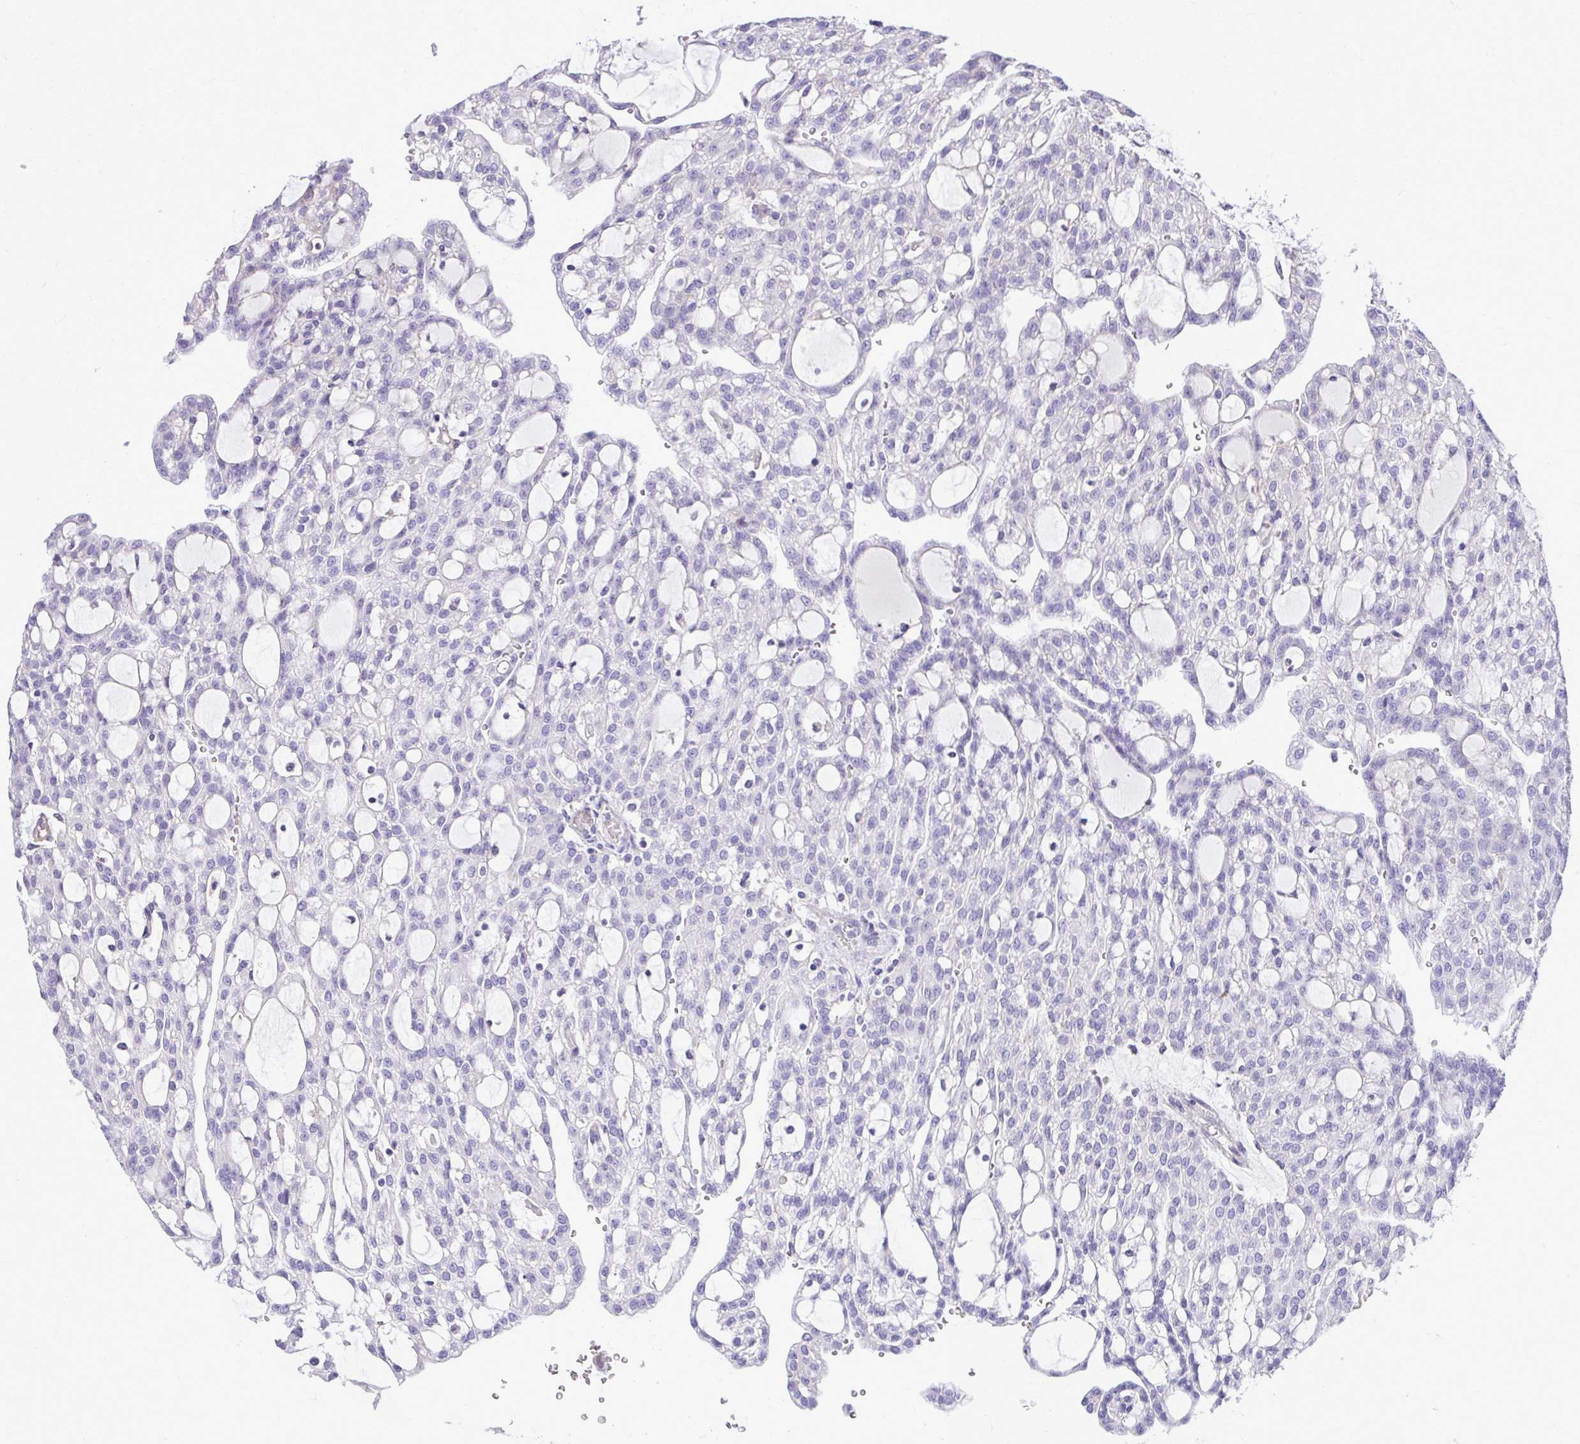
{"staining": {"intensity": "negative", "quantity": "none", "location": "none"}, "tissue": "renal cancer", "cell_type": "Tumor cells", "image_type": "cancer", "snomed": [{"axis": "morphology", "description": "Adenocarcinoma, NOS"}, {"axis": "topography", "description": "Kidney"}], "caption": "A high-resolution histopathology image shows immunohistochemistry staining of adenocarcinoma (renal), which exhibits no significant staining in tumor cells.", "gene": "RUNDC3B", "patient": {"sex": "male", "age": 63}}